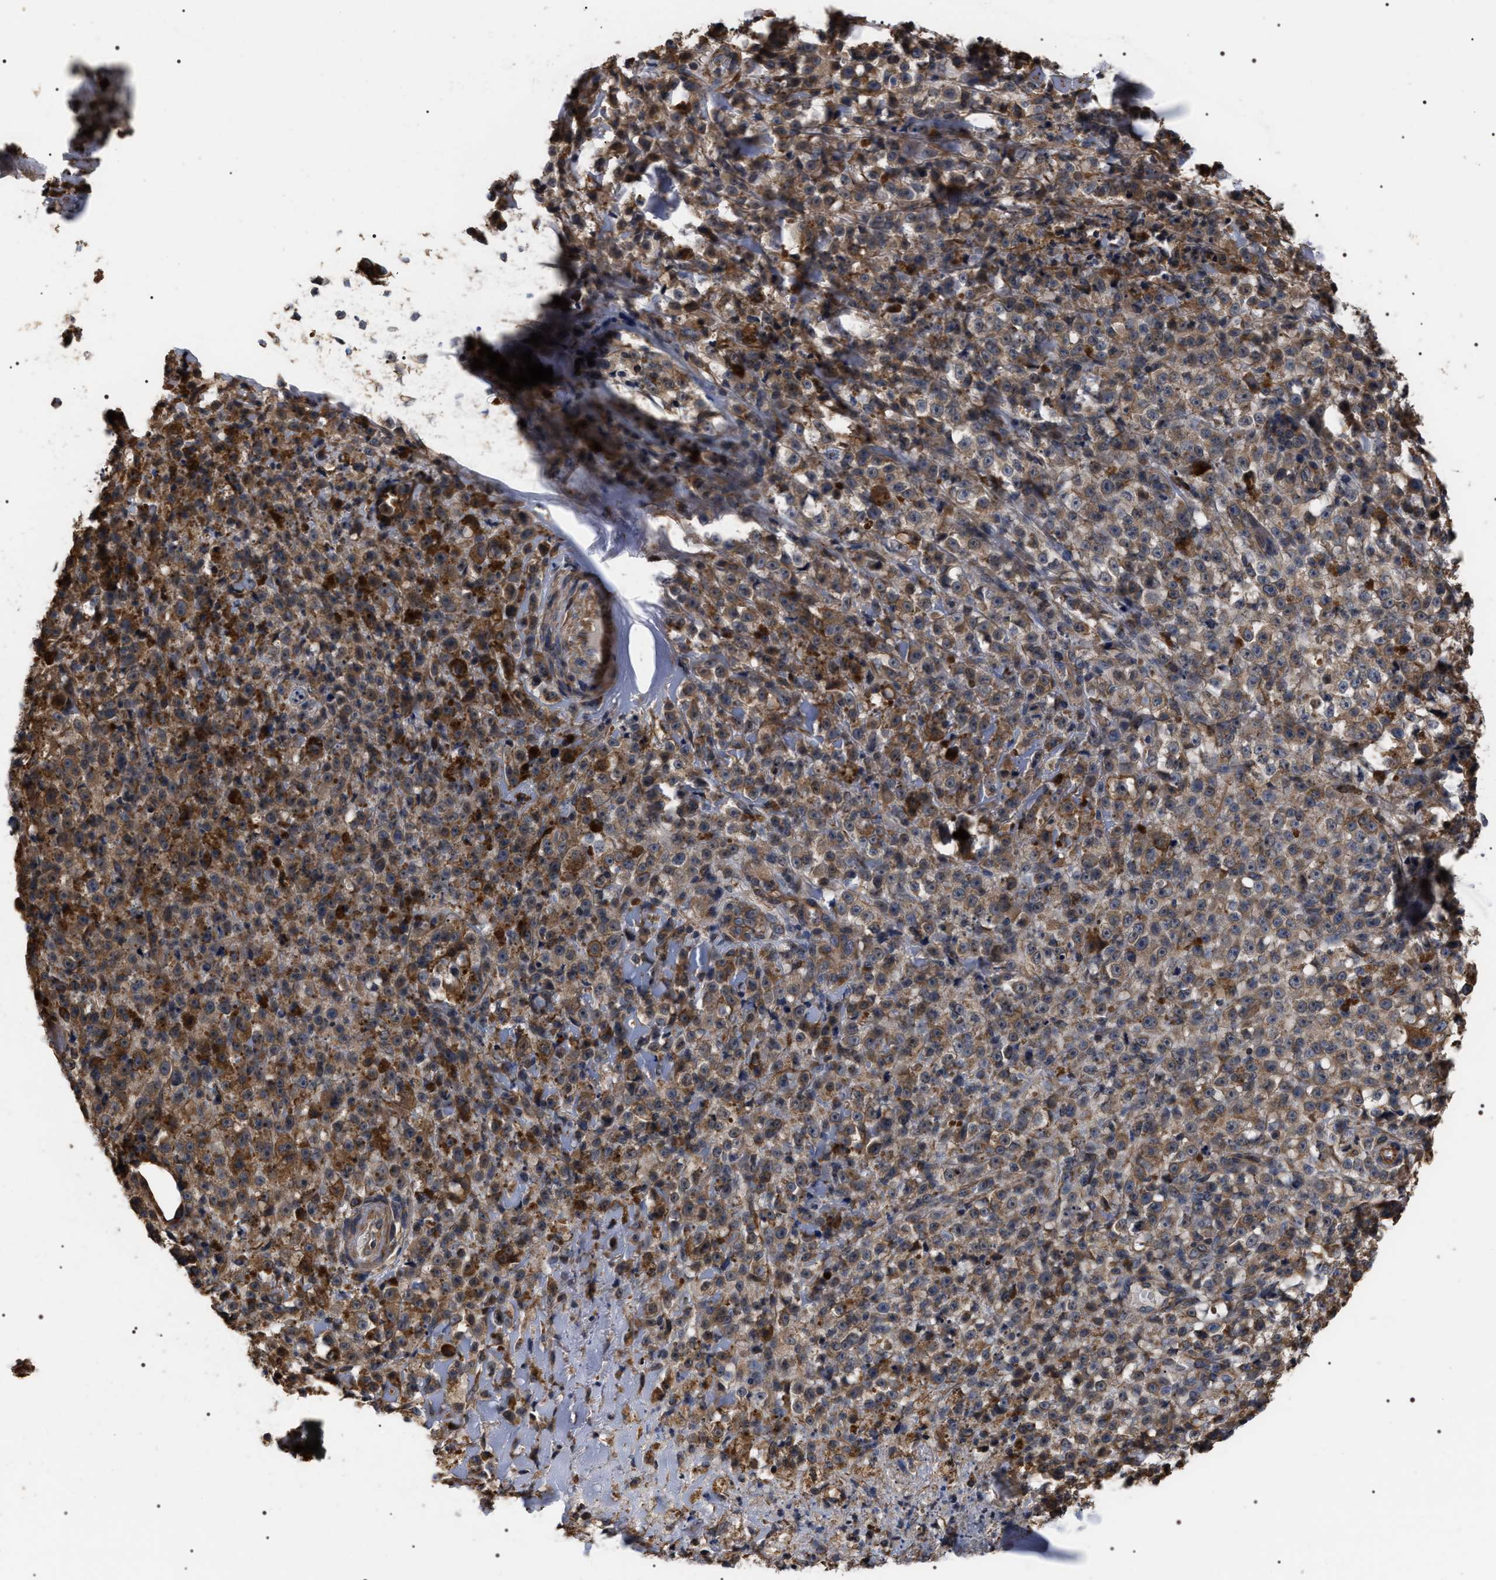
{"staining": {"intensity": "weak", "quantity": ">75%", "location": "cytoplasmic/membranous"}, "tissue": "melanoma", "cell_type": "Tumor cells", "image_type": "cancer", "snomed": [{"axis": "morphology", "description": "Malignant melanoma, NOS"}, {"axis": "topography", "description": "Skin"}], "caption": "Protein staining demonstrates weak cytoplasmic/membranous positivity in about >75% of tumor cells in melanoma.", "gene": "TSPAN33", "patient": {"sex": "female", "age": 82}}